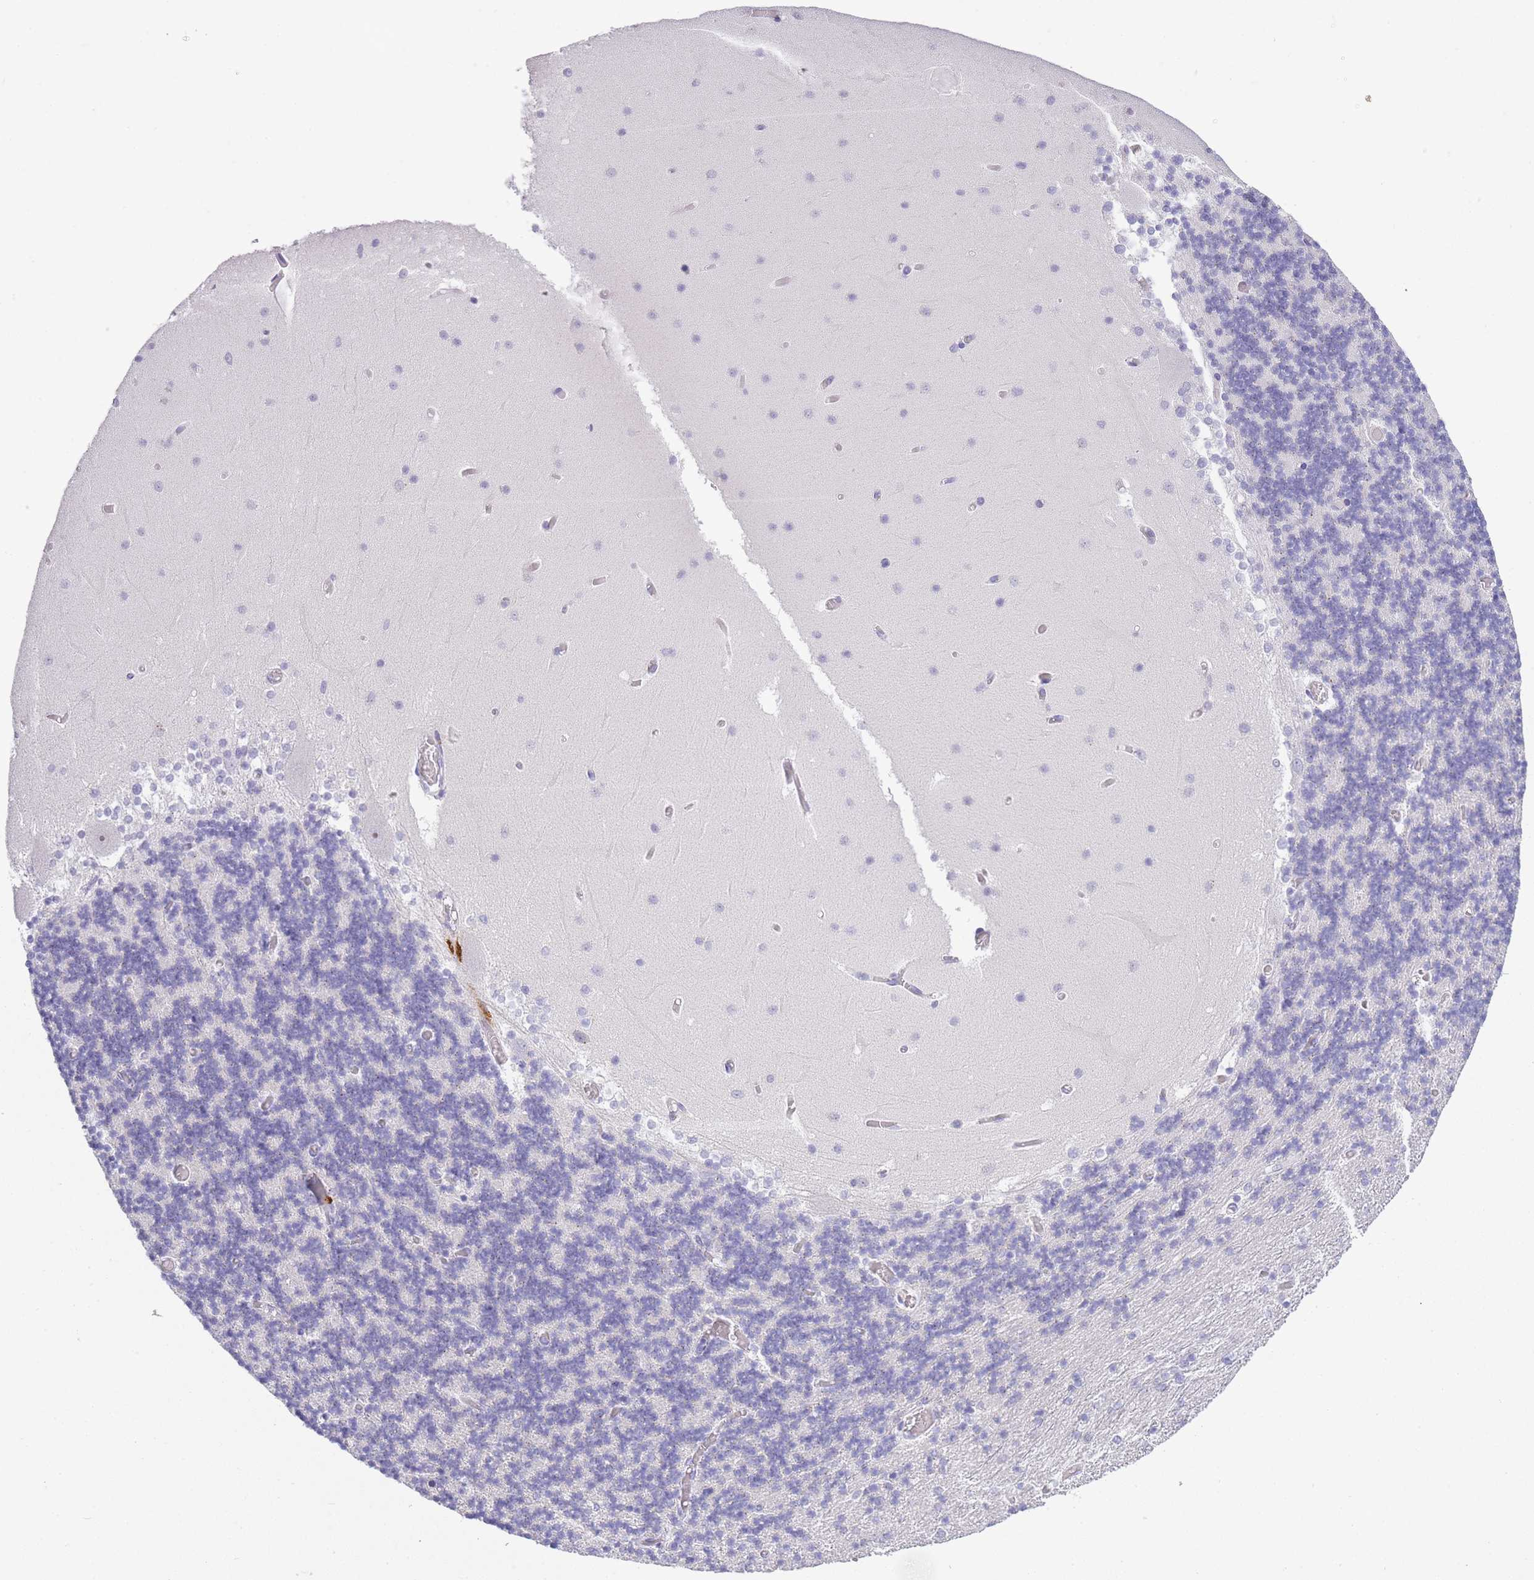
{"staining": {"intensity": "negative", "quantity": "none", "location": "none"}, "tissue": "cerebellum", "cell_type": "Cells in granular layer", "image_type": "normal", "snomed": [{"axis": "morphology", "description": "Normal tissue, NOS"}, {"axis": "topography", "description": "Cerebellum"}], "caption": "The micrograph exhibits no staining of cells in granular layer in benign cerebellum.", "gene": "RHO", "patient": {"sex": "female", "age": 28}}